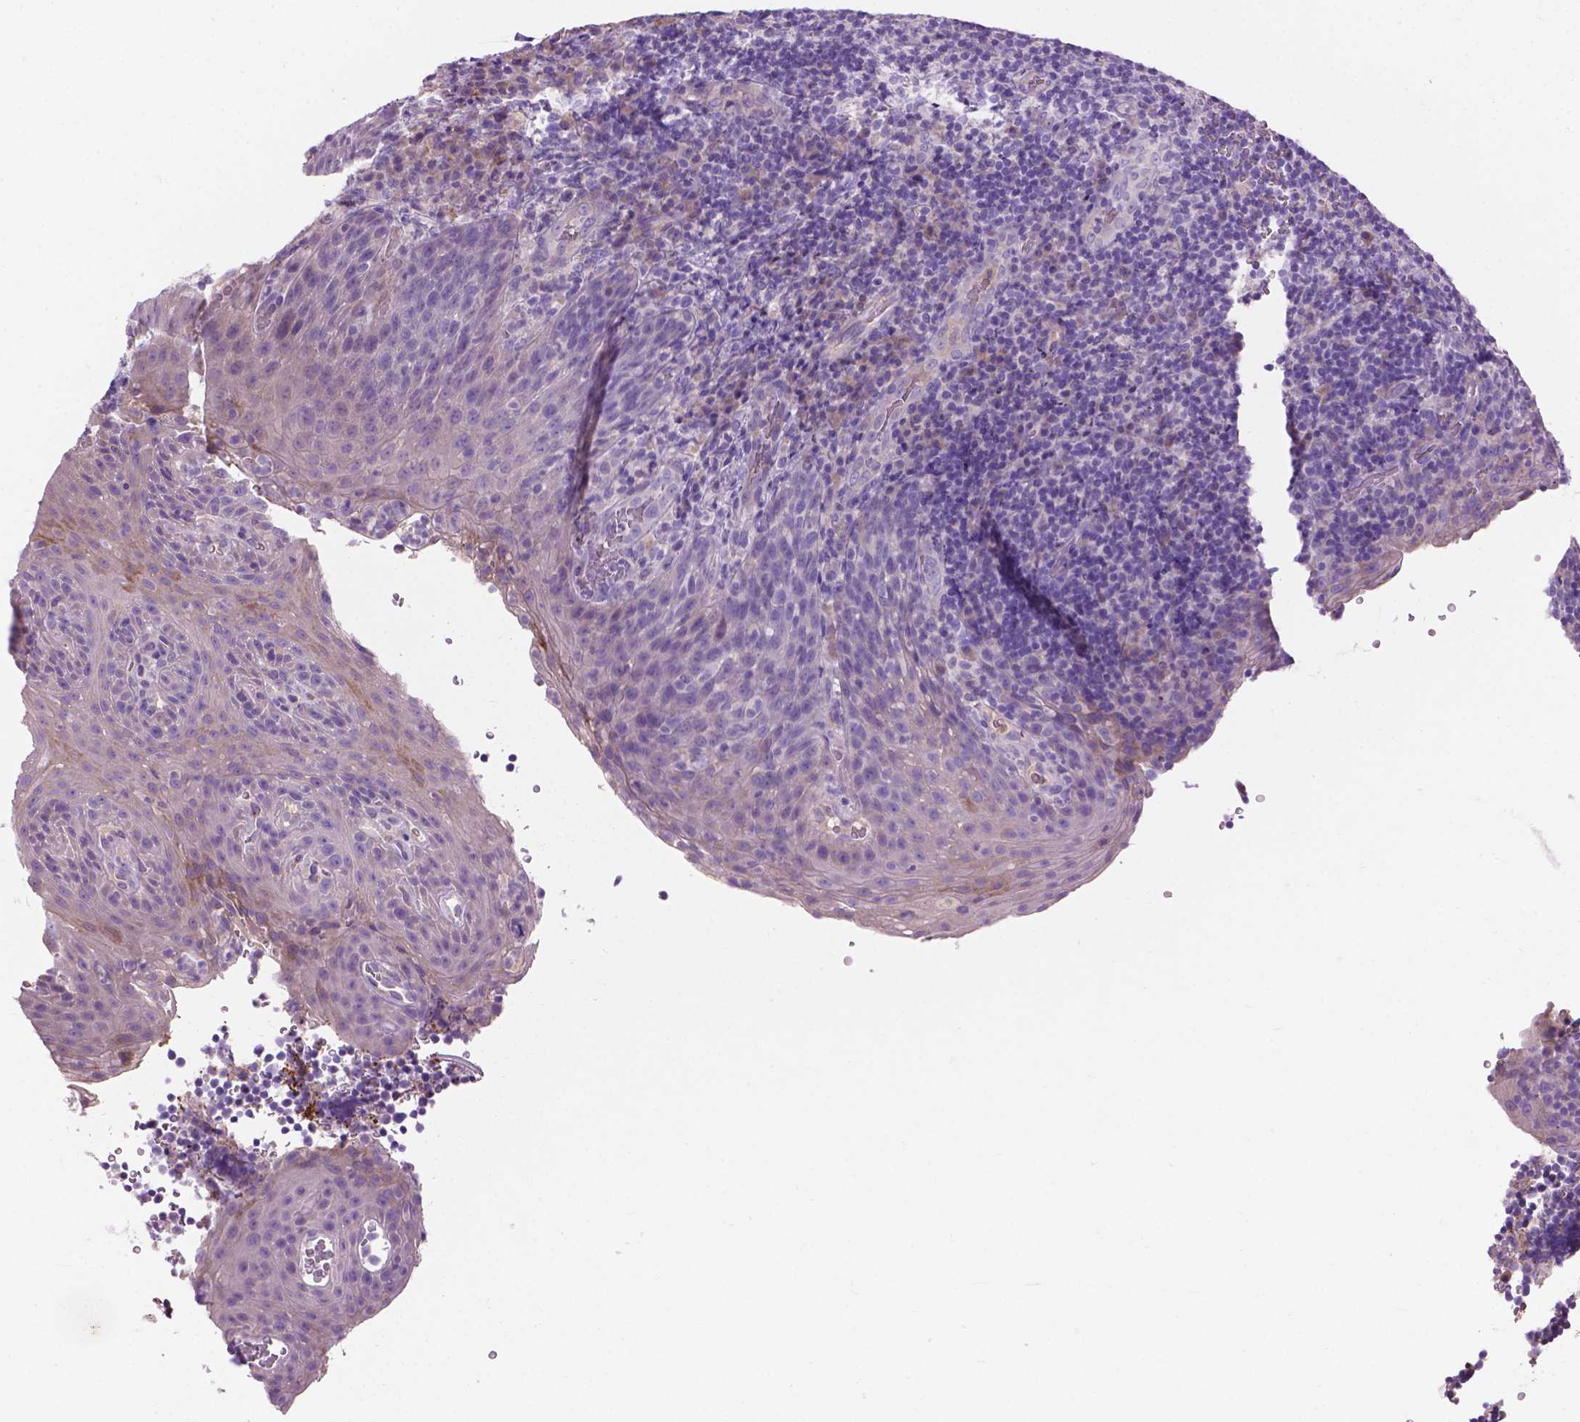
{"staining": {"intensity": "negative", "quantity": "none", "location": "none"}, "tissue": "tonsil", "cell_type": "Germinal center cells", "image_type": "normal", "snomed": [{"axis": "morphology", "description": "Normal tissue, NOS"}, {"axis": "topography", "description": "Tonsil"}], "caption": "This is an IHC micrograph of normal tonsil. There is no expression in germinal center cells.", "gene": "NOXO1", "patient": {"sex": "male", "age": 17}}